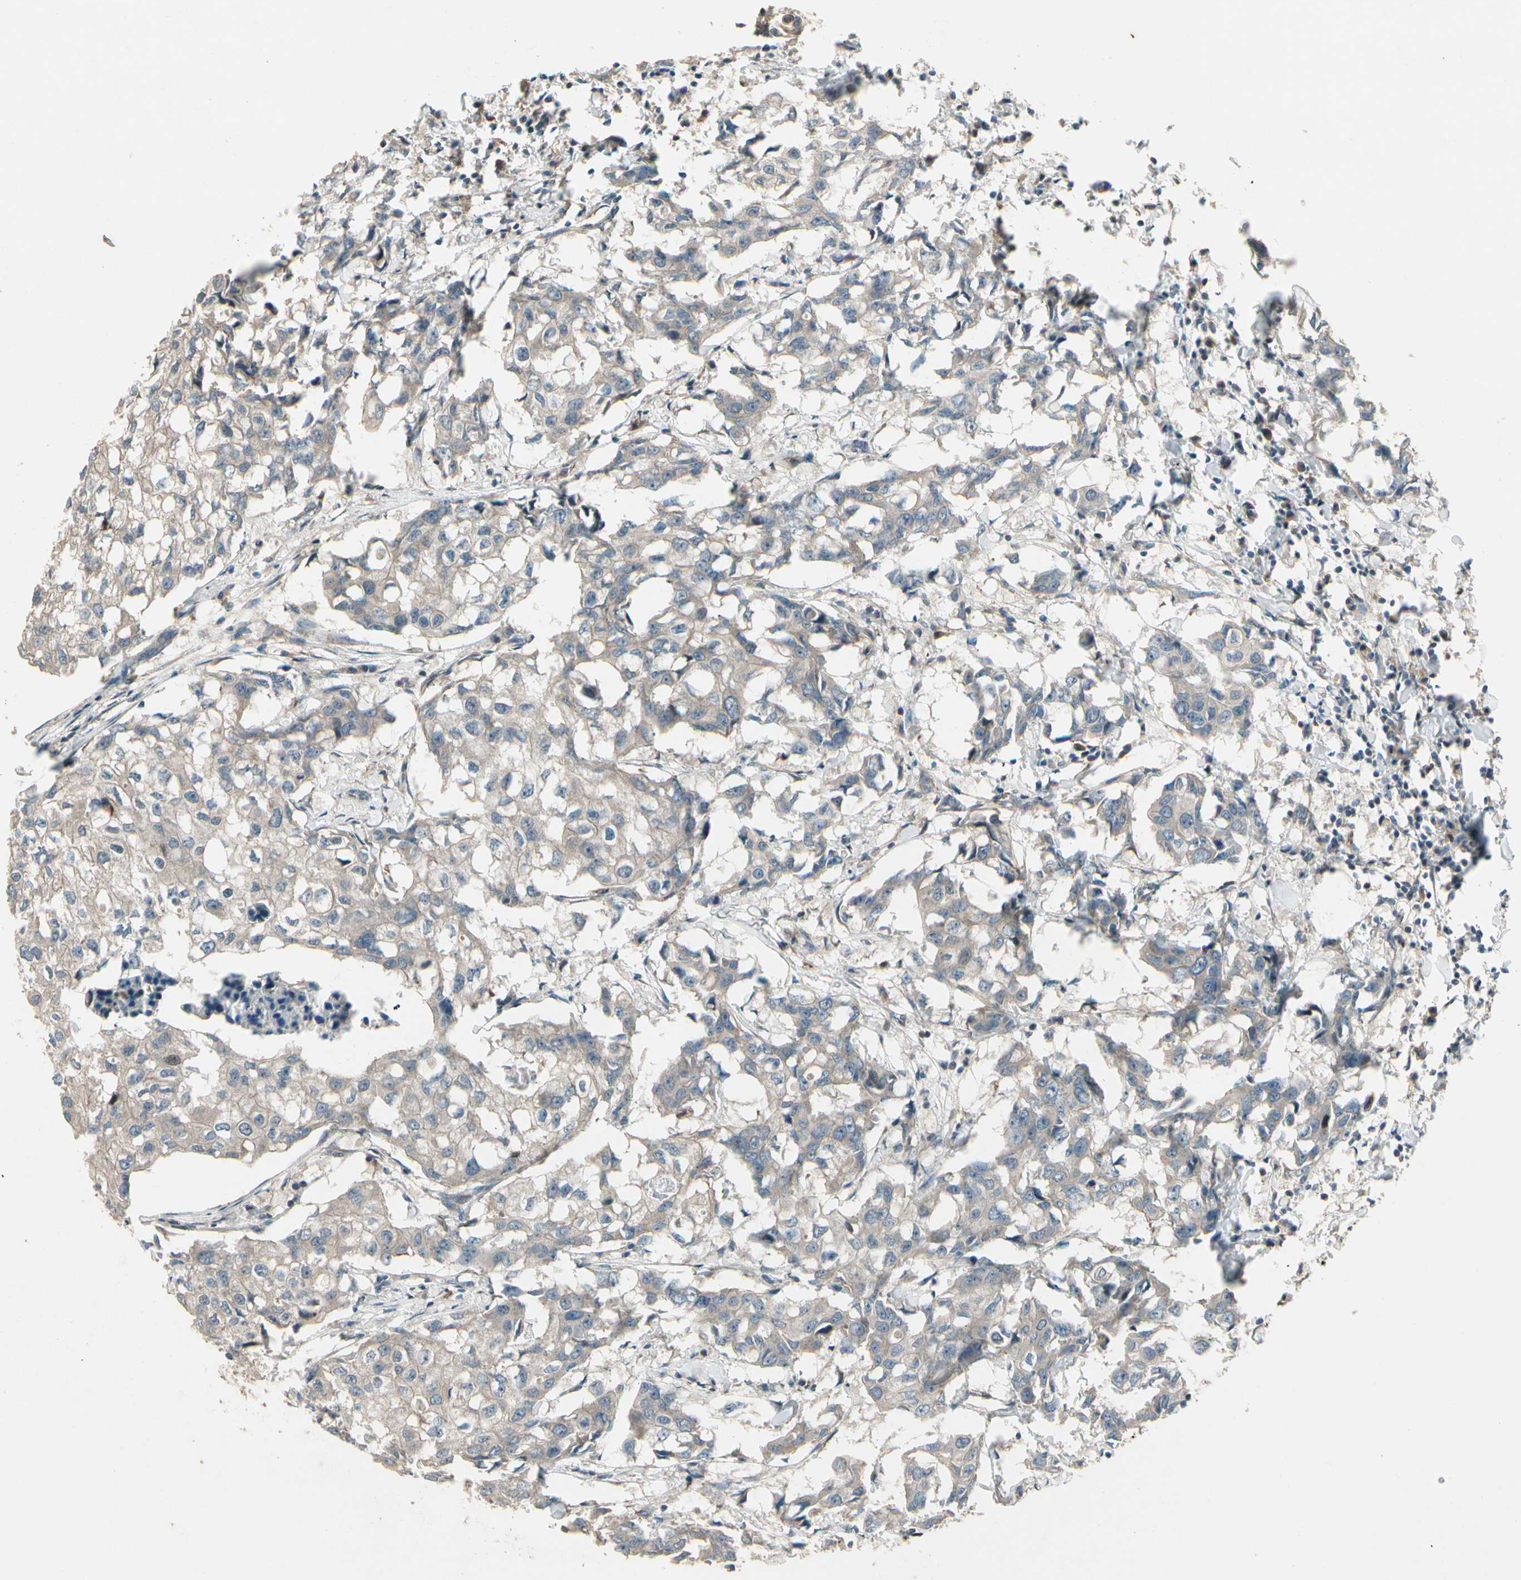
{"staining": {"intensity": "weak", "quantity": ">75%", "location": "cytoplasmic/membranous"}, "tissue": "breast cancer", "cell_type": "Tumor cells", "image_type": "cancer", "snomed": [{"axis": "morphology", "description": "Duct carcinoma"}, {"axis": "topography", "description": "Breast"}], "caption": "A photomicrograph of human breast cancer (invasive ductal carcinoma) stained for a protein reveals weak cytoplasmic/membranous brown staining in tumor cells.", "gene": "ACVR1", "patient": {"sex": "female", "age": 27}}